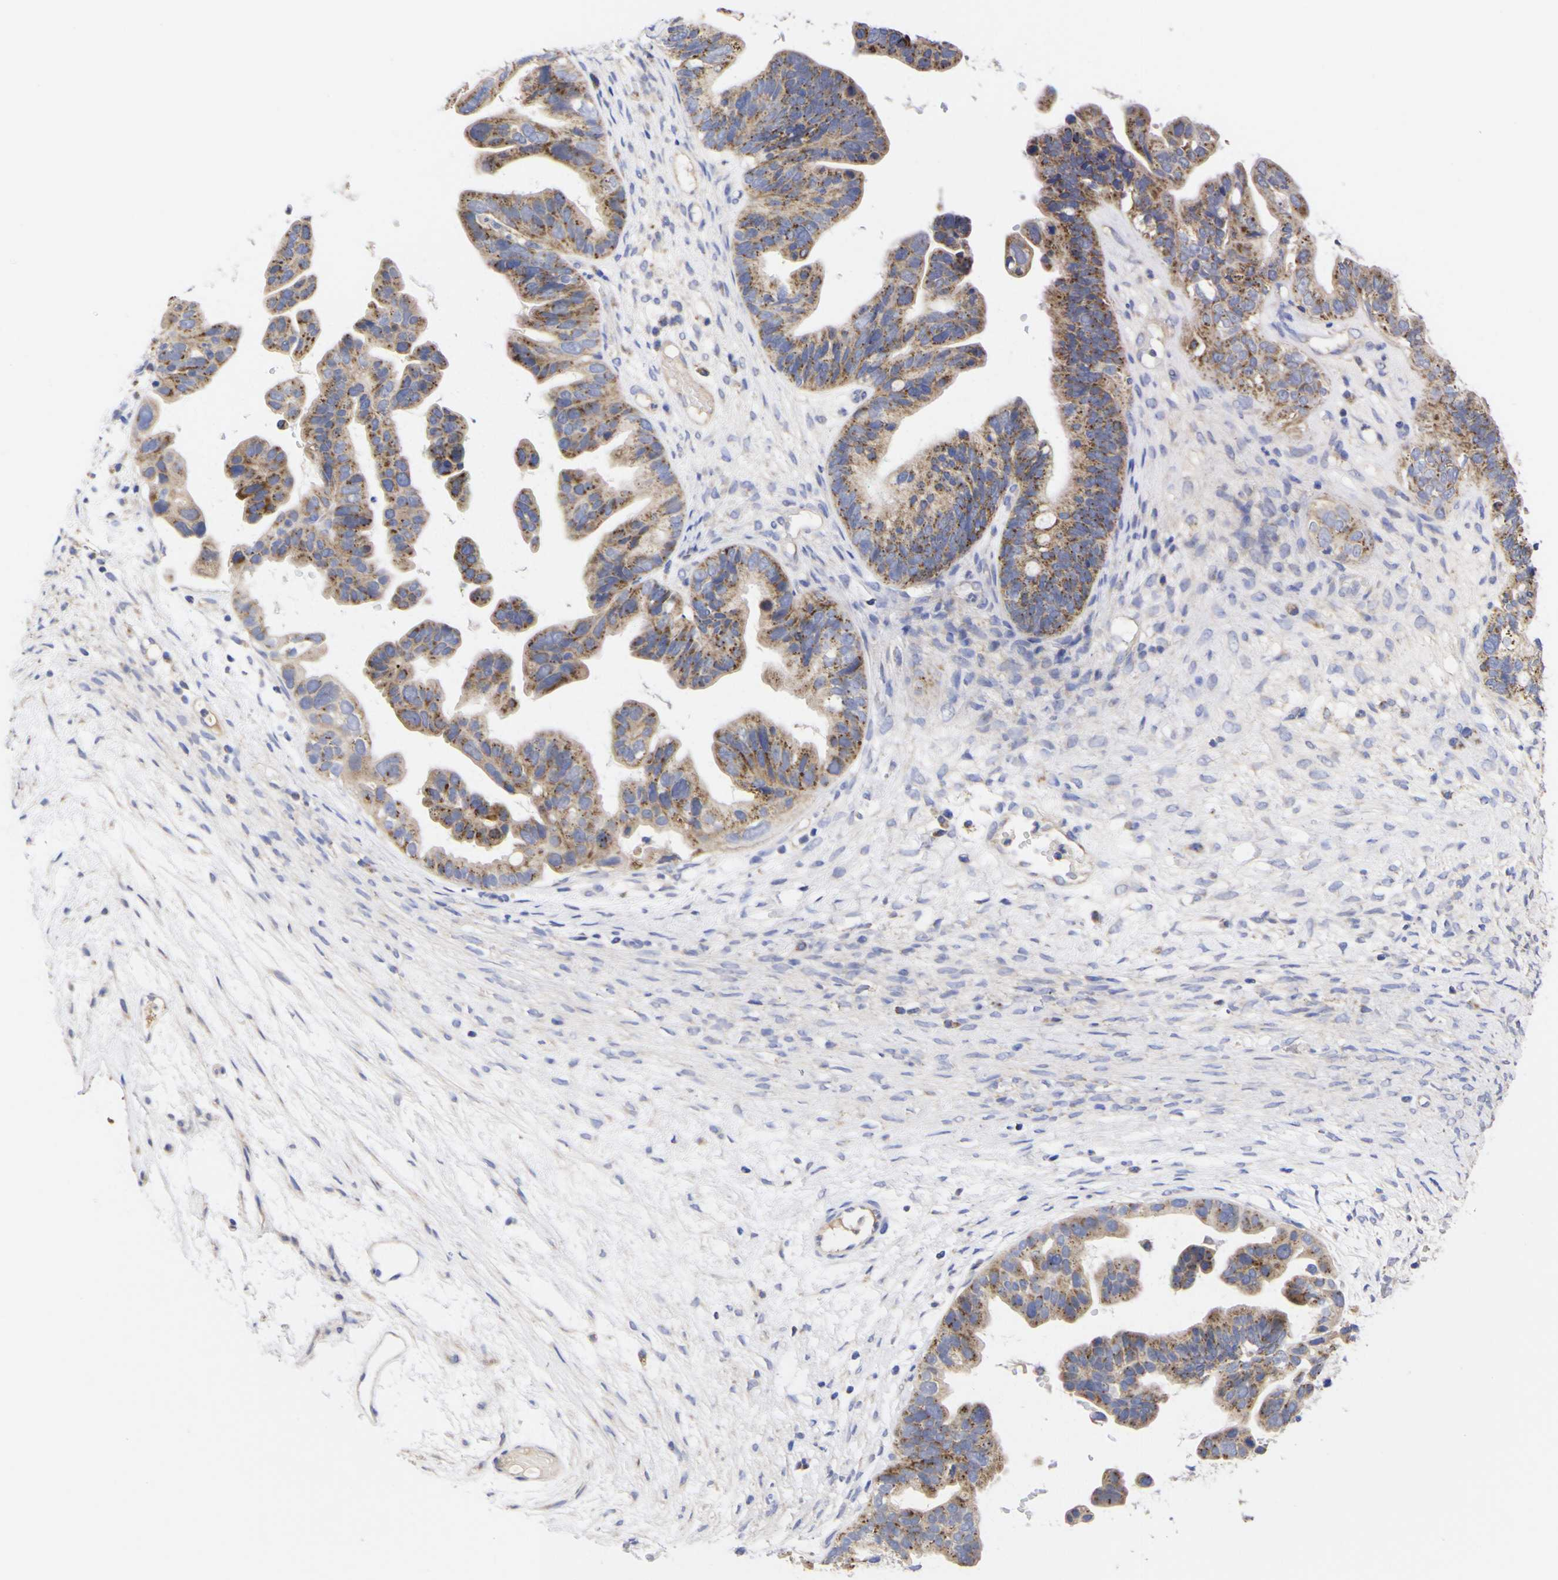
{"staining": {"intensity": "moderate", "quantity": ">75%", "location": "cytoplasmic/membranous"}, "tissue": "ovarian cancer", "cell_type": "Tumor cells", "image_type": "cancer", "snomed": [{"axis": "morphology", "description": "Cystadenocarcinoma, serous, NOS"}, {"axis": "topography", "description": "Ovary"}], "caption": "A brown stain highlights moderate cytoplasmic/membranous positivity of a protein in ovarian cancer tumor cells. Using DAB (brown) and hematoxylin (blue) stains, captured at high magnification using brightfield microscopy.", "gene": "FKTN", "patient": {"sex": "female", "age": 56}}